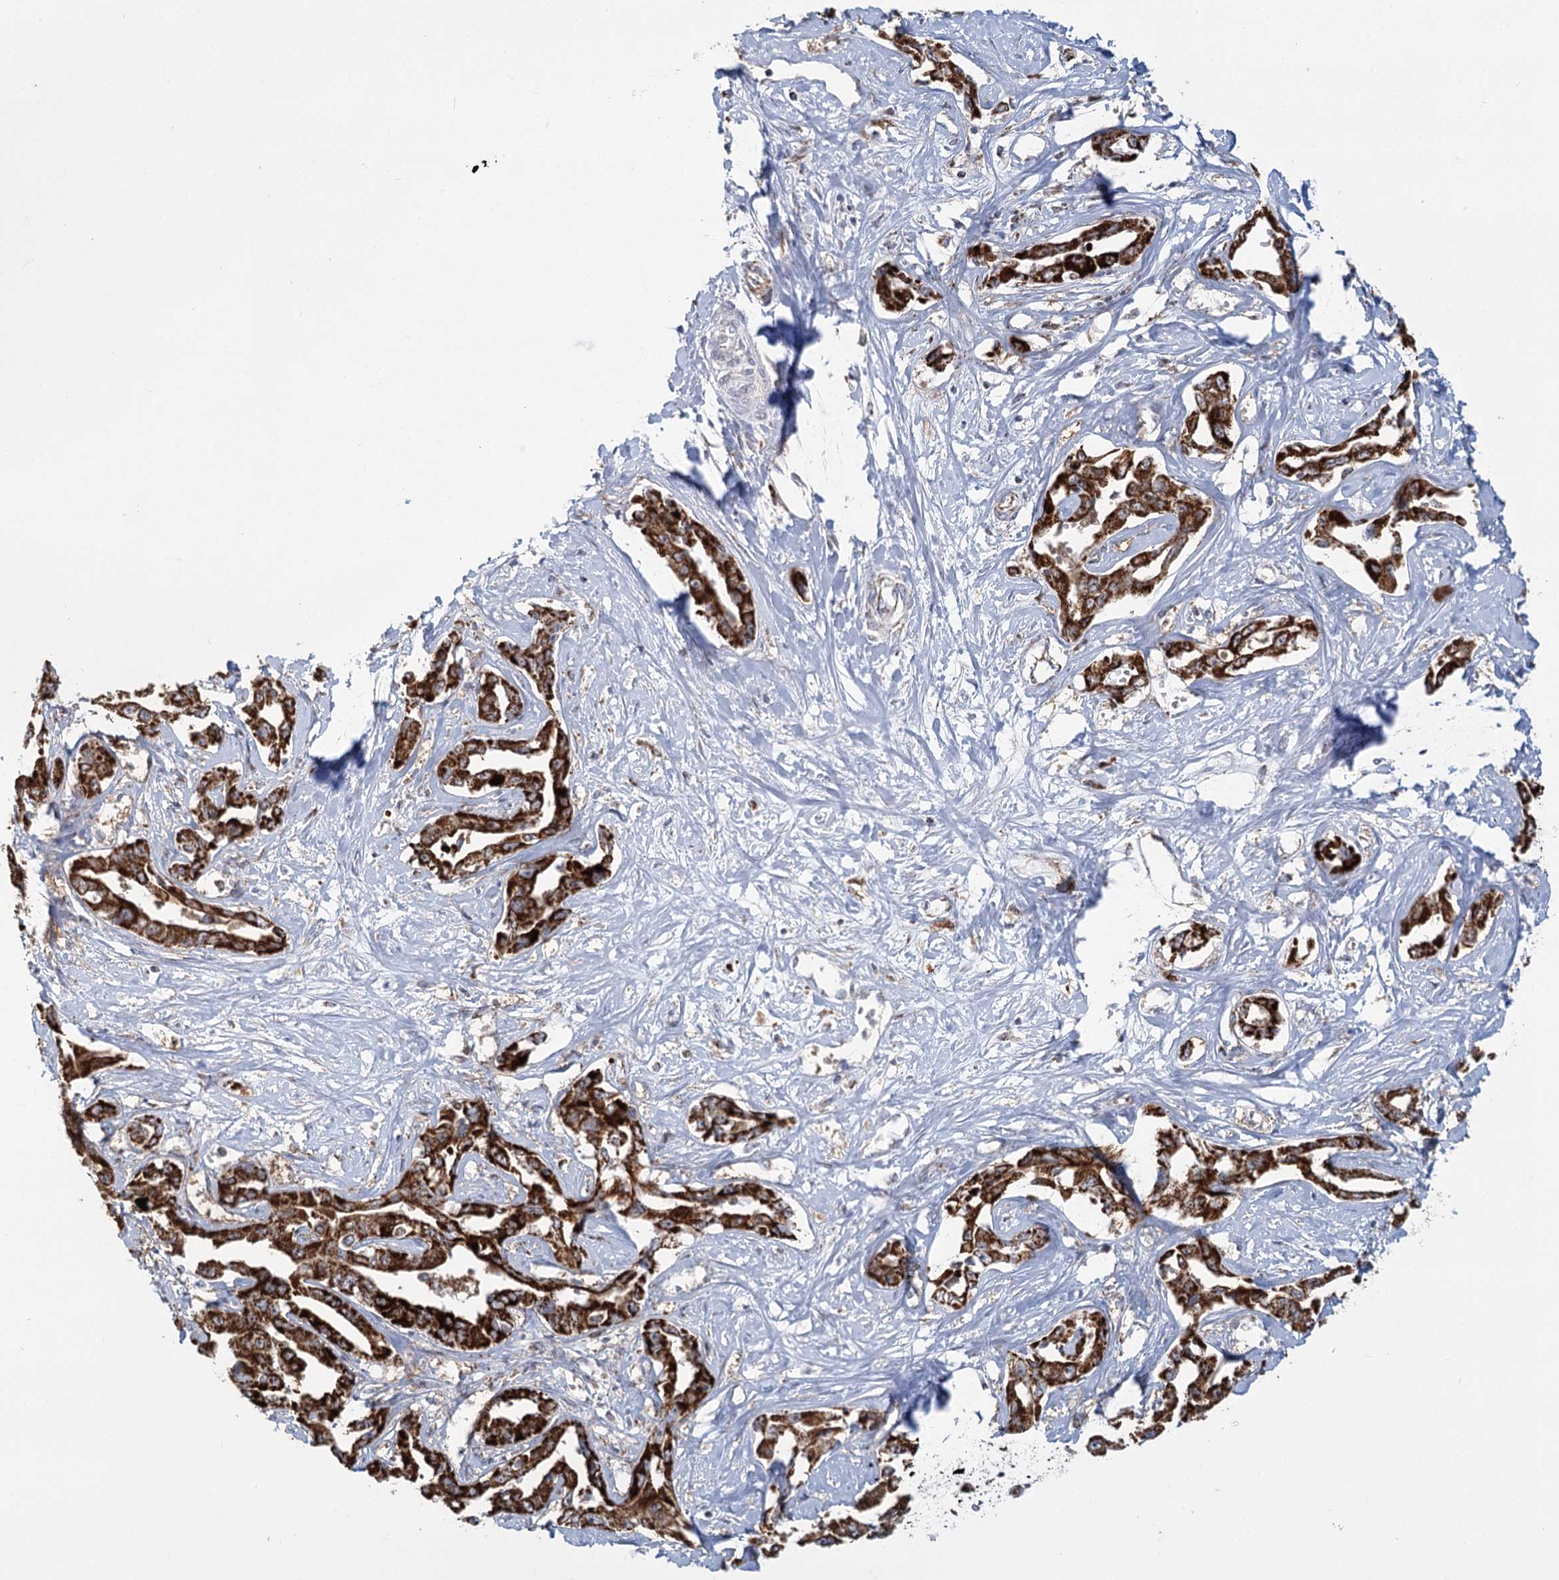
{"staining": {"intensity": "strong", "quantity": ">75%", "location": "cytoplasmic/membranous"}, "tissue": "liver cancer", "cell_type": "Tumor cells", "image_type": "cancer", "snomed": [{"axis": "morphology", "description": "Cholangiocarcinoma"}, {"axis": "topography", "description": "Liver"}], "caption": "Cholangiocarcinoma (liver) stained with a brown dye shows strong cytoplasmic/membranous positive expression in about >75% of tumor cells.", "gene": "TAS1R1", "patient": {"sex": "male", "age": 59}}